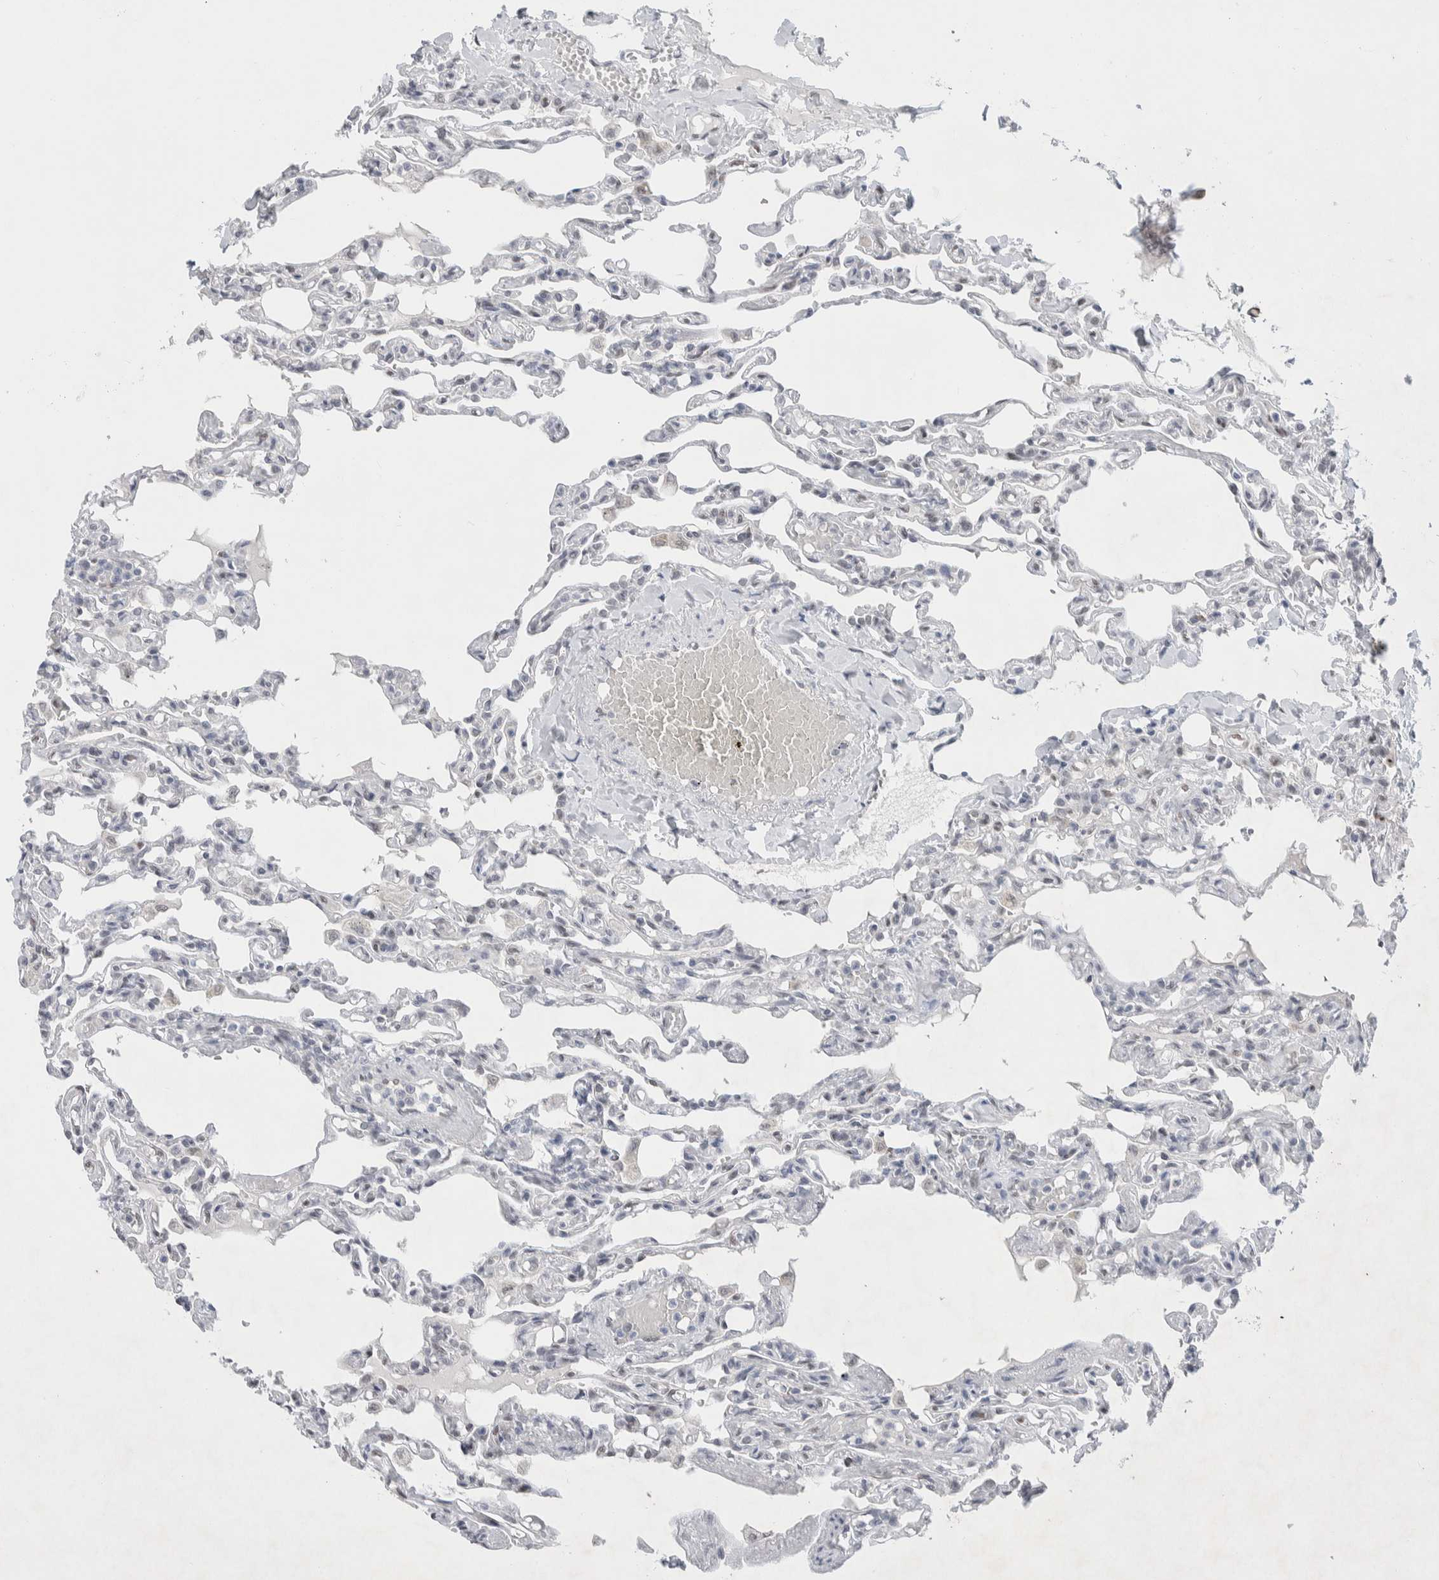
{"staining": {"intensity": "negative", "quantity": "none", "location": "none"}, "tissue": "lung", "cell_type": "Alveolar cells", "image_type": "normal", "snomed": [{"axis": "morphology", "description": "Normal tissue, NOS"}, {"axis": "topography", "description": "Lung"}], "caption": "Micrograph shows no protein staining in alveolar cells of normal lung. Brightfield microscopy of immunohistochemistry stained with DAB (3,3'-diaminobenzidine) (brown) and hematoxylin (blue), captured at high magnification.", "gene": "PRMT1", "patient": {"sex": "male", "age": 21}}